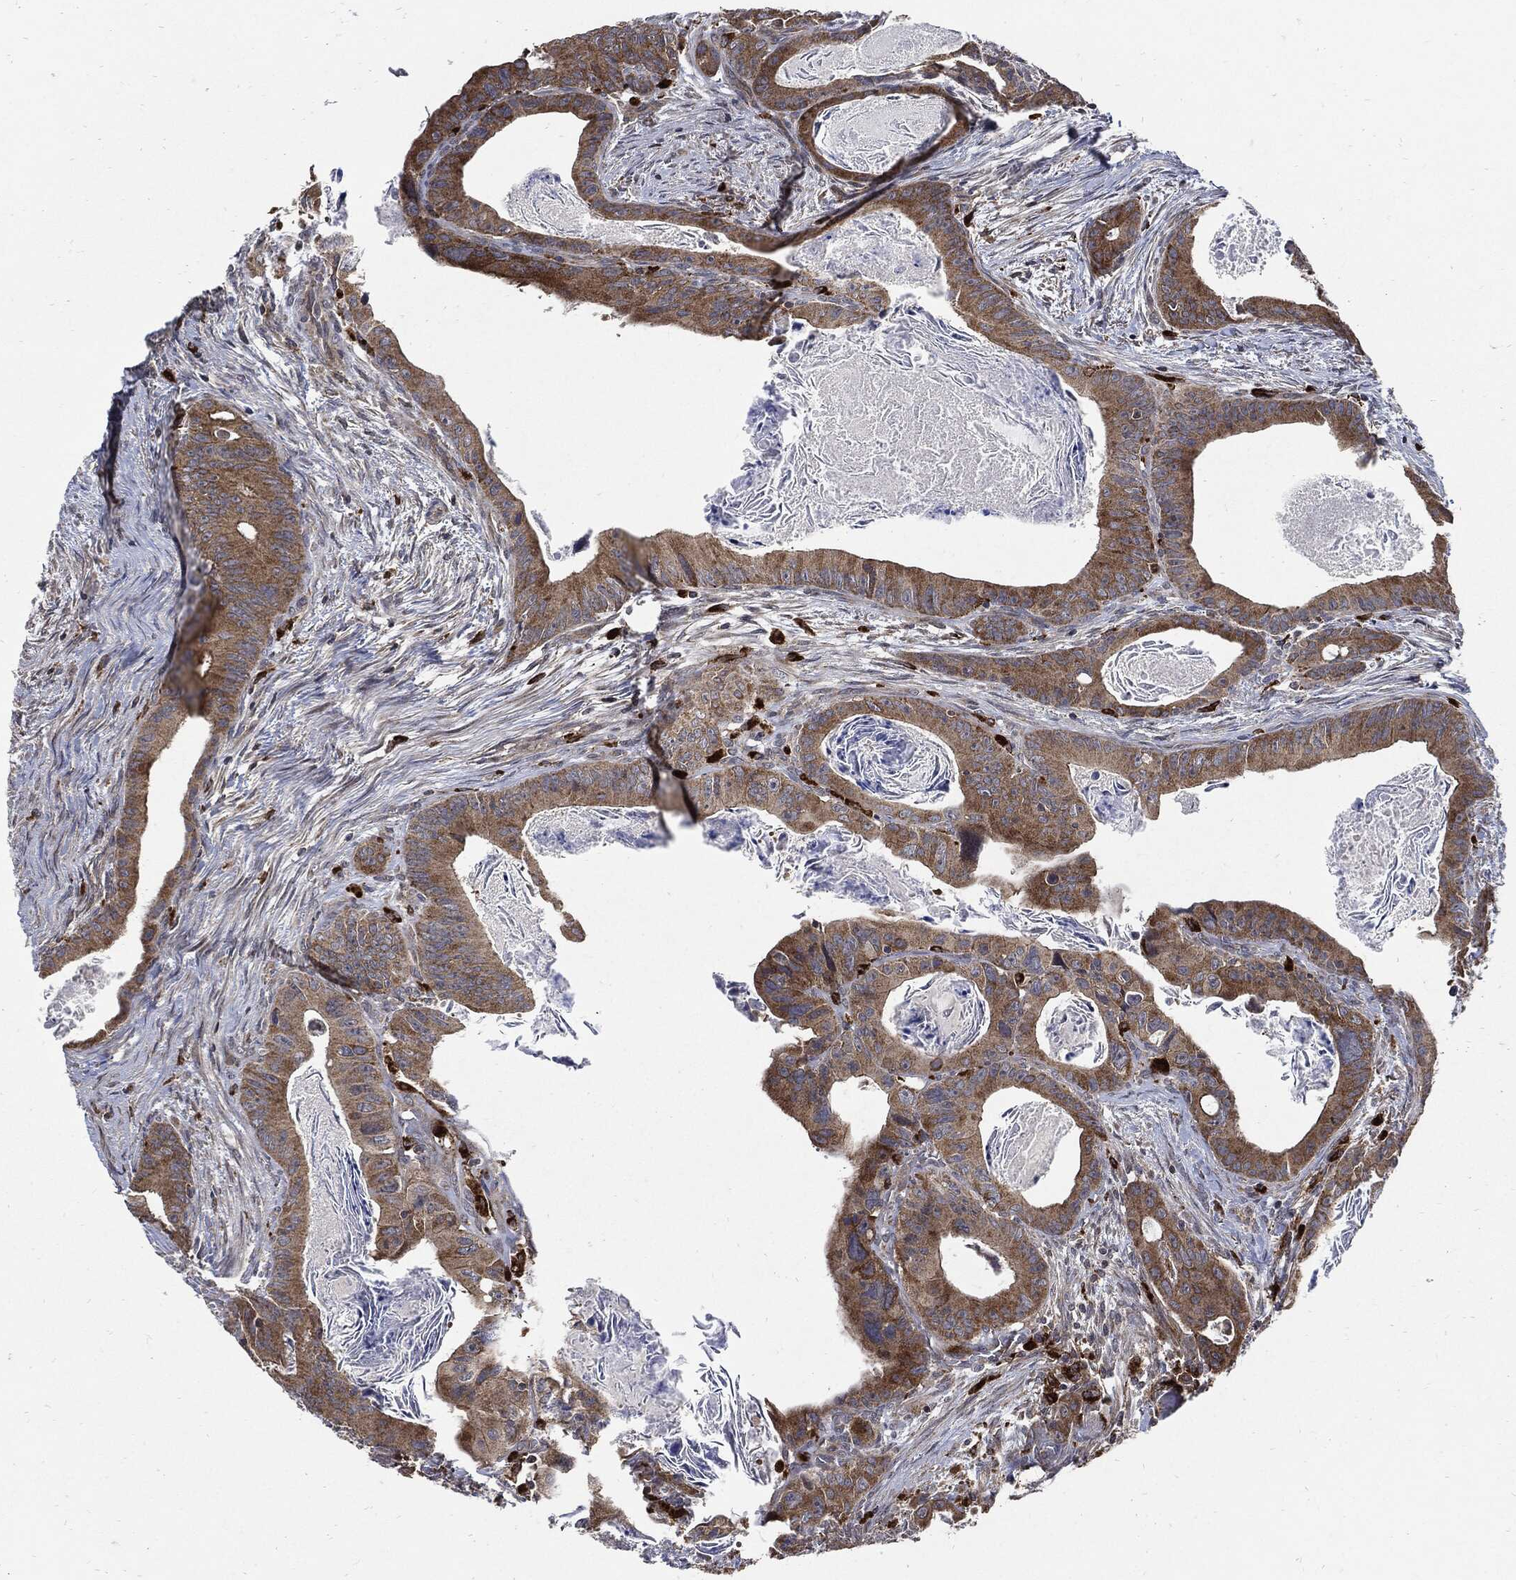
{"staining": {"intensity": "moderate", "quantity": ">75%", "location": "cytoplasmic/membranous"}, "tissue": "colorectal cancer", "cell_type": "Tumor cells", "image_type": "cancer", "snomed": [{"axis": "morphology", "description": "Adenocarcinoma, NOS"}, {"axis": "topography", "description": "Rectum"}], "caption": "DAB (3,3'-diaminobenzidine) immunohistochemical staining of human colorectal cancer (adenocarcinoma) displays moderate cytoplasmic/membranous protein staining in about >75% of tumor cells.", "gene": "SLC31A2", "patient": {"sex": "male", "age": 64}}